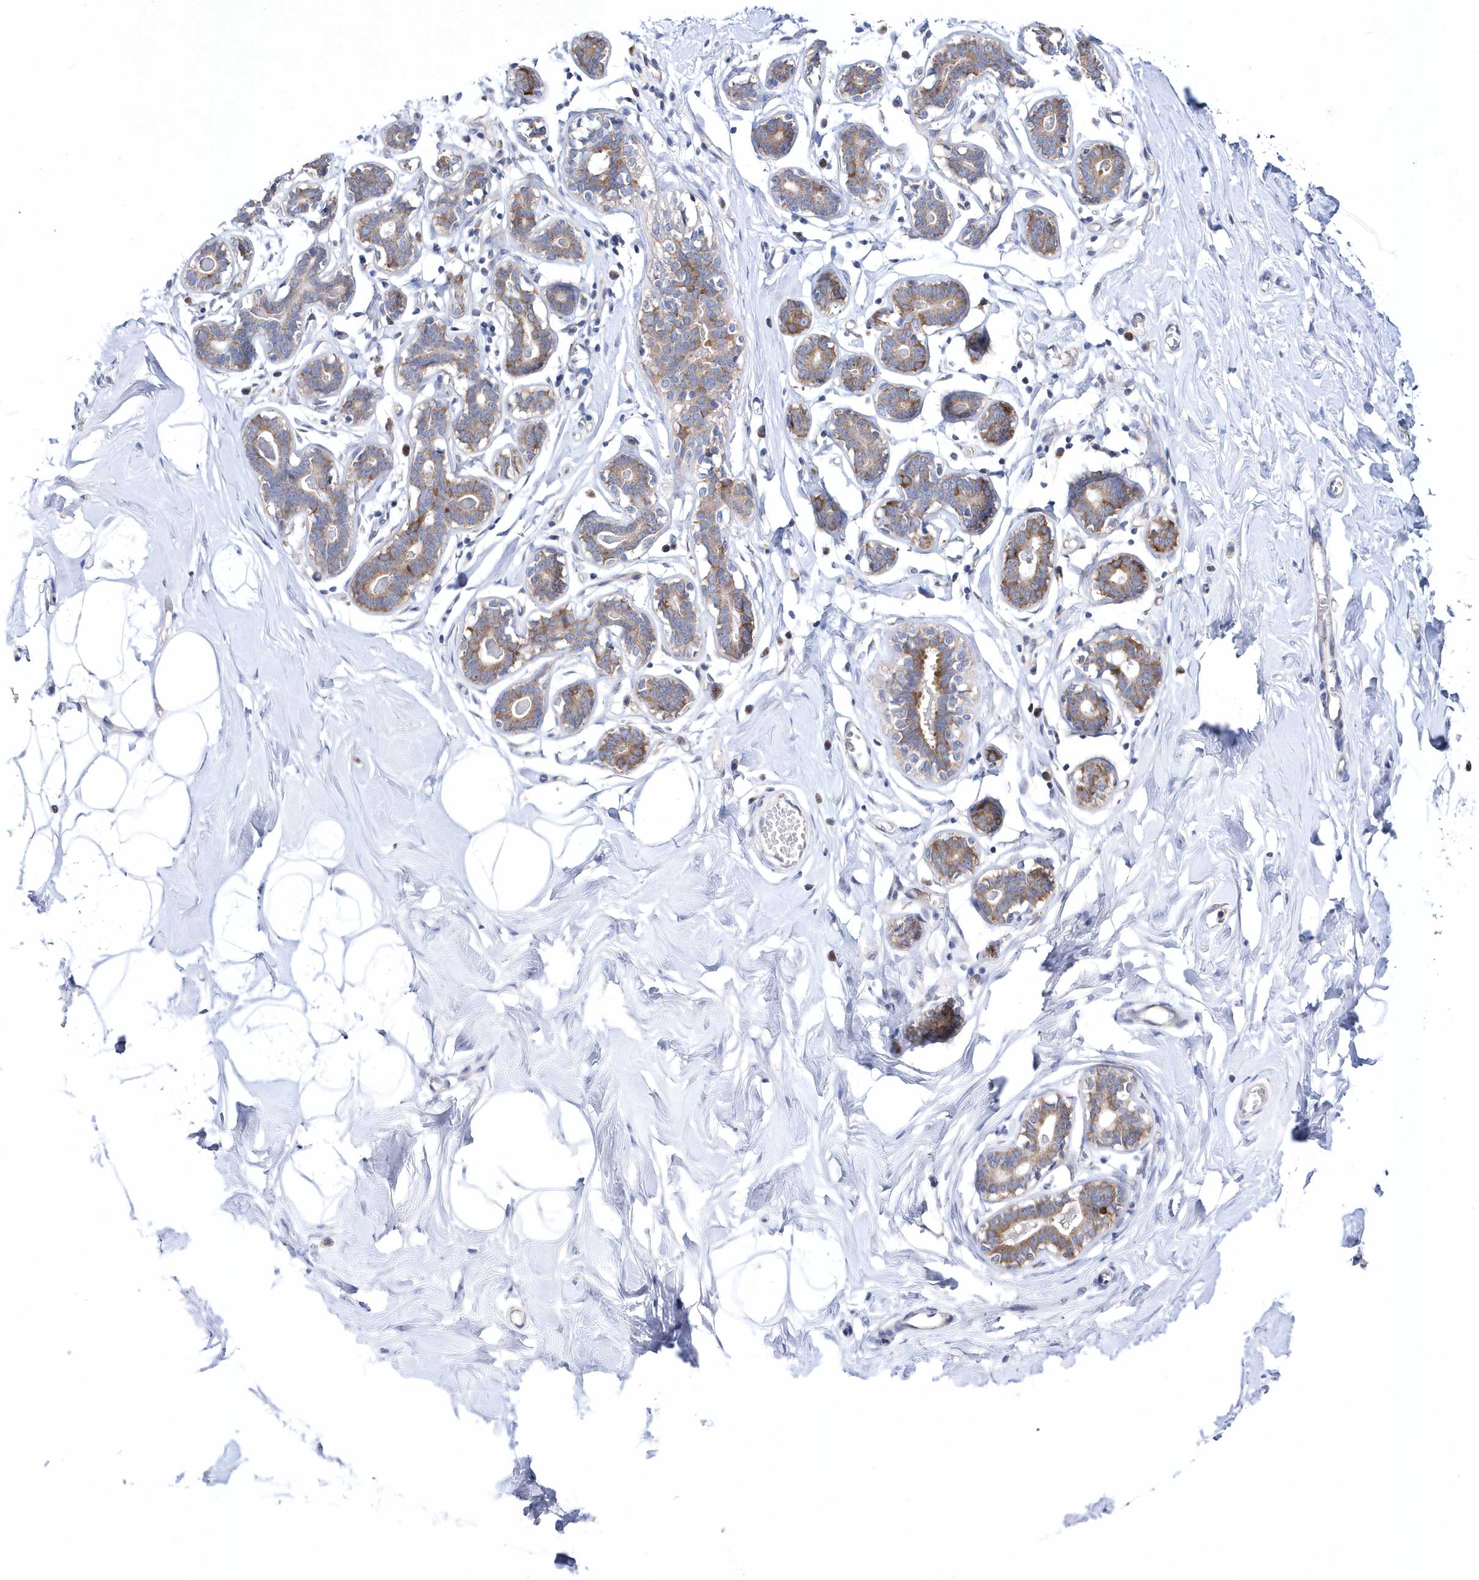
{"staining": {"intensity": "negative", "quantity": "none", "location": "none"}, "tissue": "breast", "cell_type": "Adipocytes", "image_type": "normal", "snomed": [{"axis": "morphology", "description": "Normal tissue, NOS"}, {"axis": "topography", "description": "Breast"}], "caption": "A histopathology image of breast stained for a protein exhibits no brown staining in adipocytes.", "gene": "JKAMP", "patient": {"sex": "female", "age": 26}}